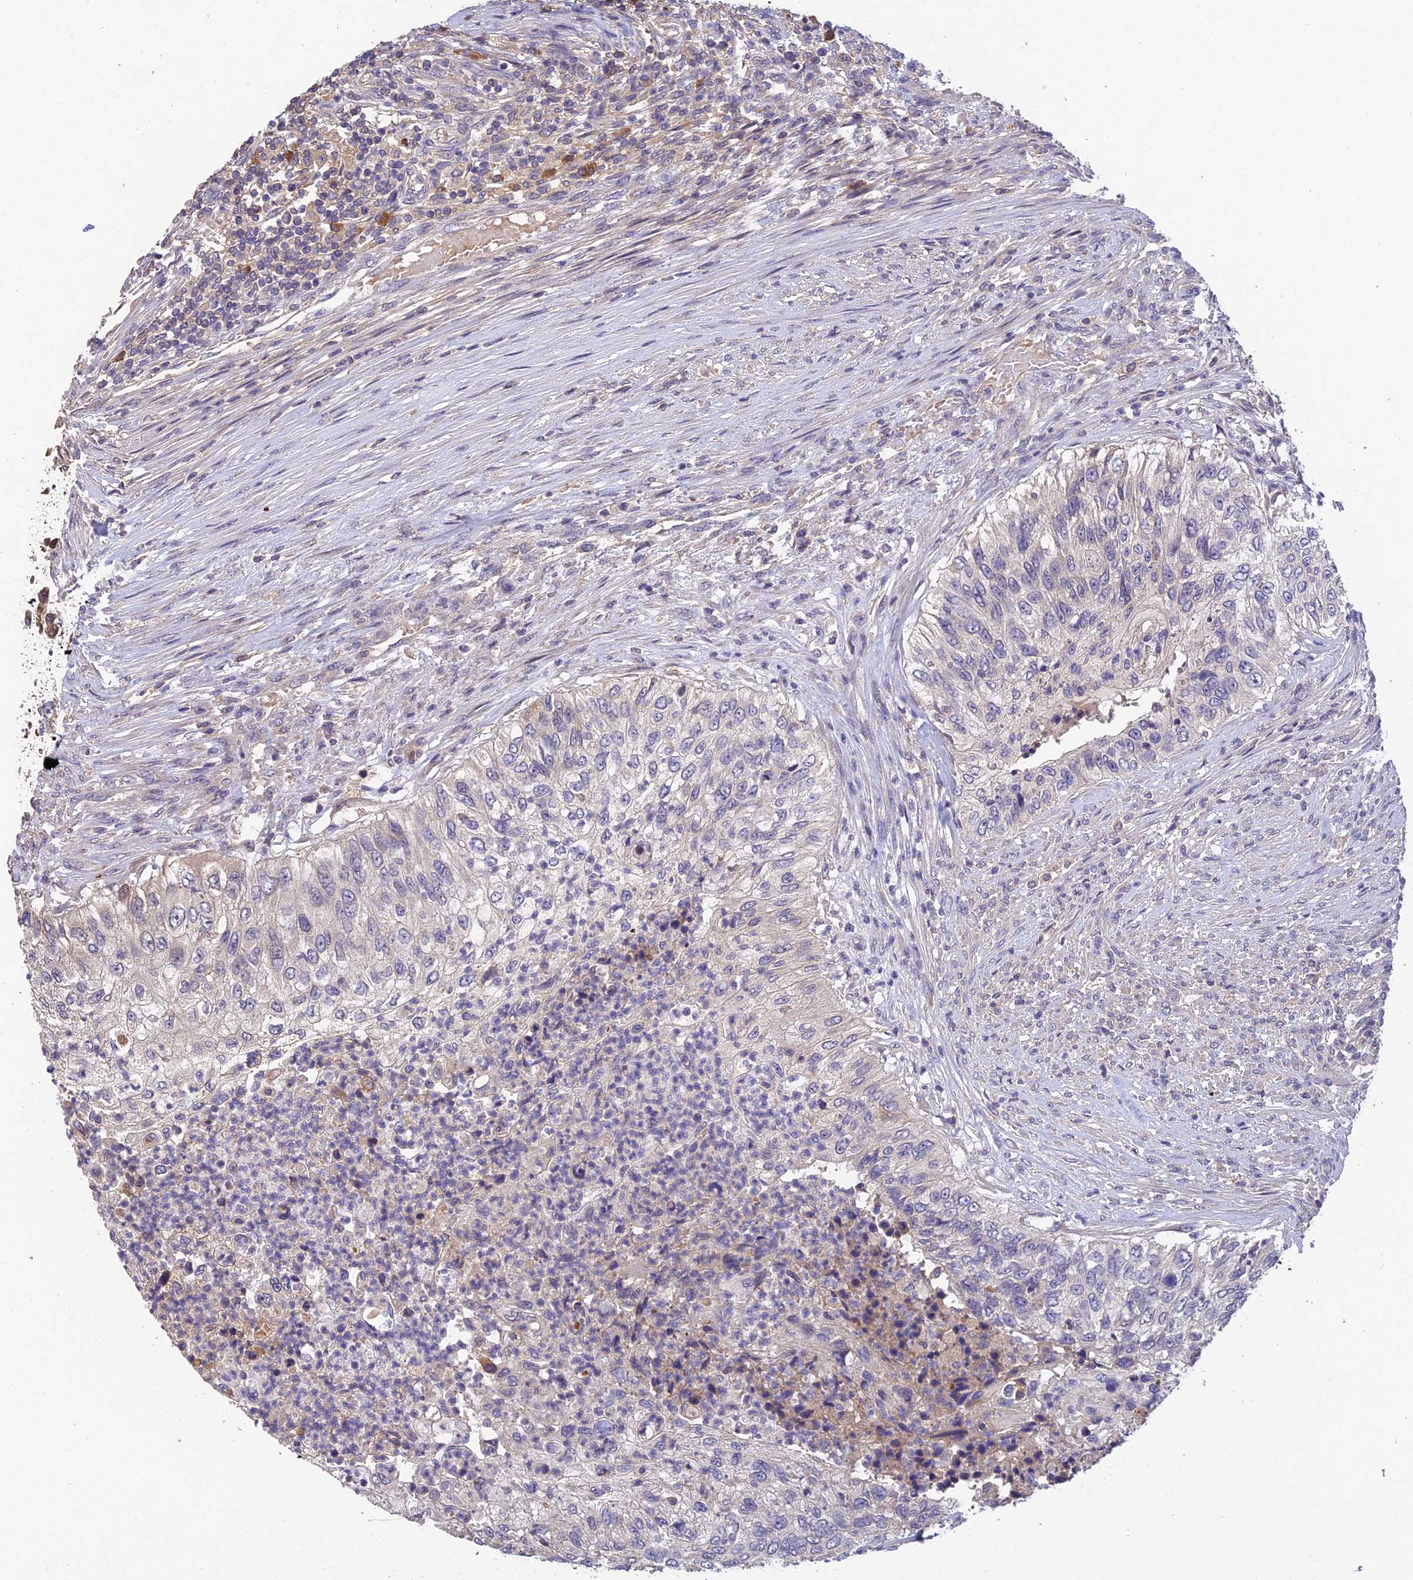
{"staining": {"intensity": "negative", "quantity": "none", "location": "none"}, "tissue": "urothelial cancer", "cell_type": "Tumor cells", "image_type": "cancer", "snomed": [{"axis": "morphology", "description": "Urothelial carcinoma, High grade"}, {"axis": "topography", "description": "Urinary bladder"}], "caption": "Immunohistochemistry of urothelial carcinoma (high-grade) demonstrates no positivity in tumor cells.", "gene": "DENND5B", "patient": {"sex": "female", "age": 60}}